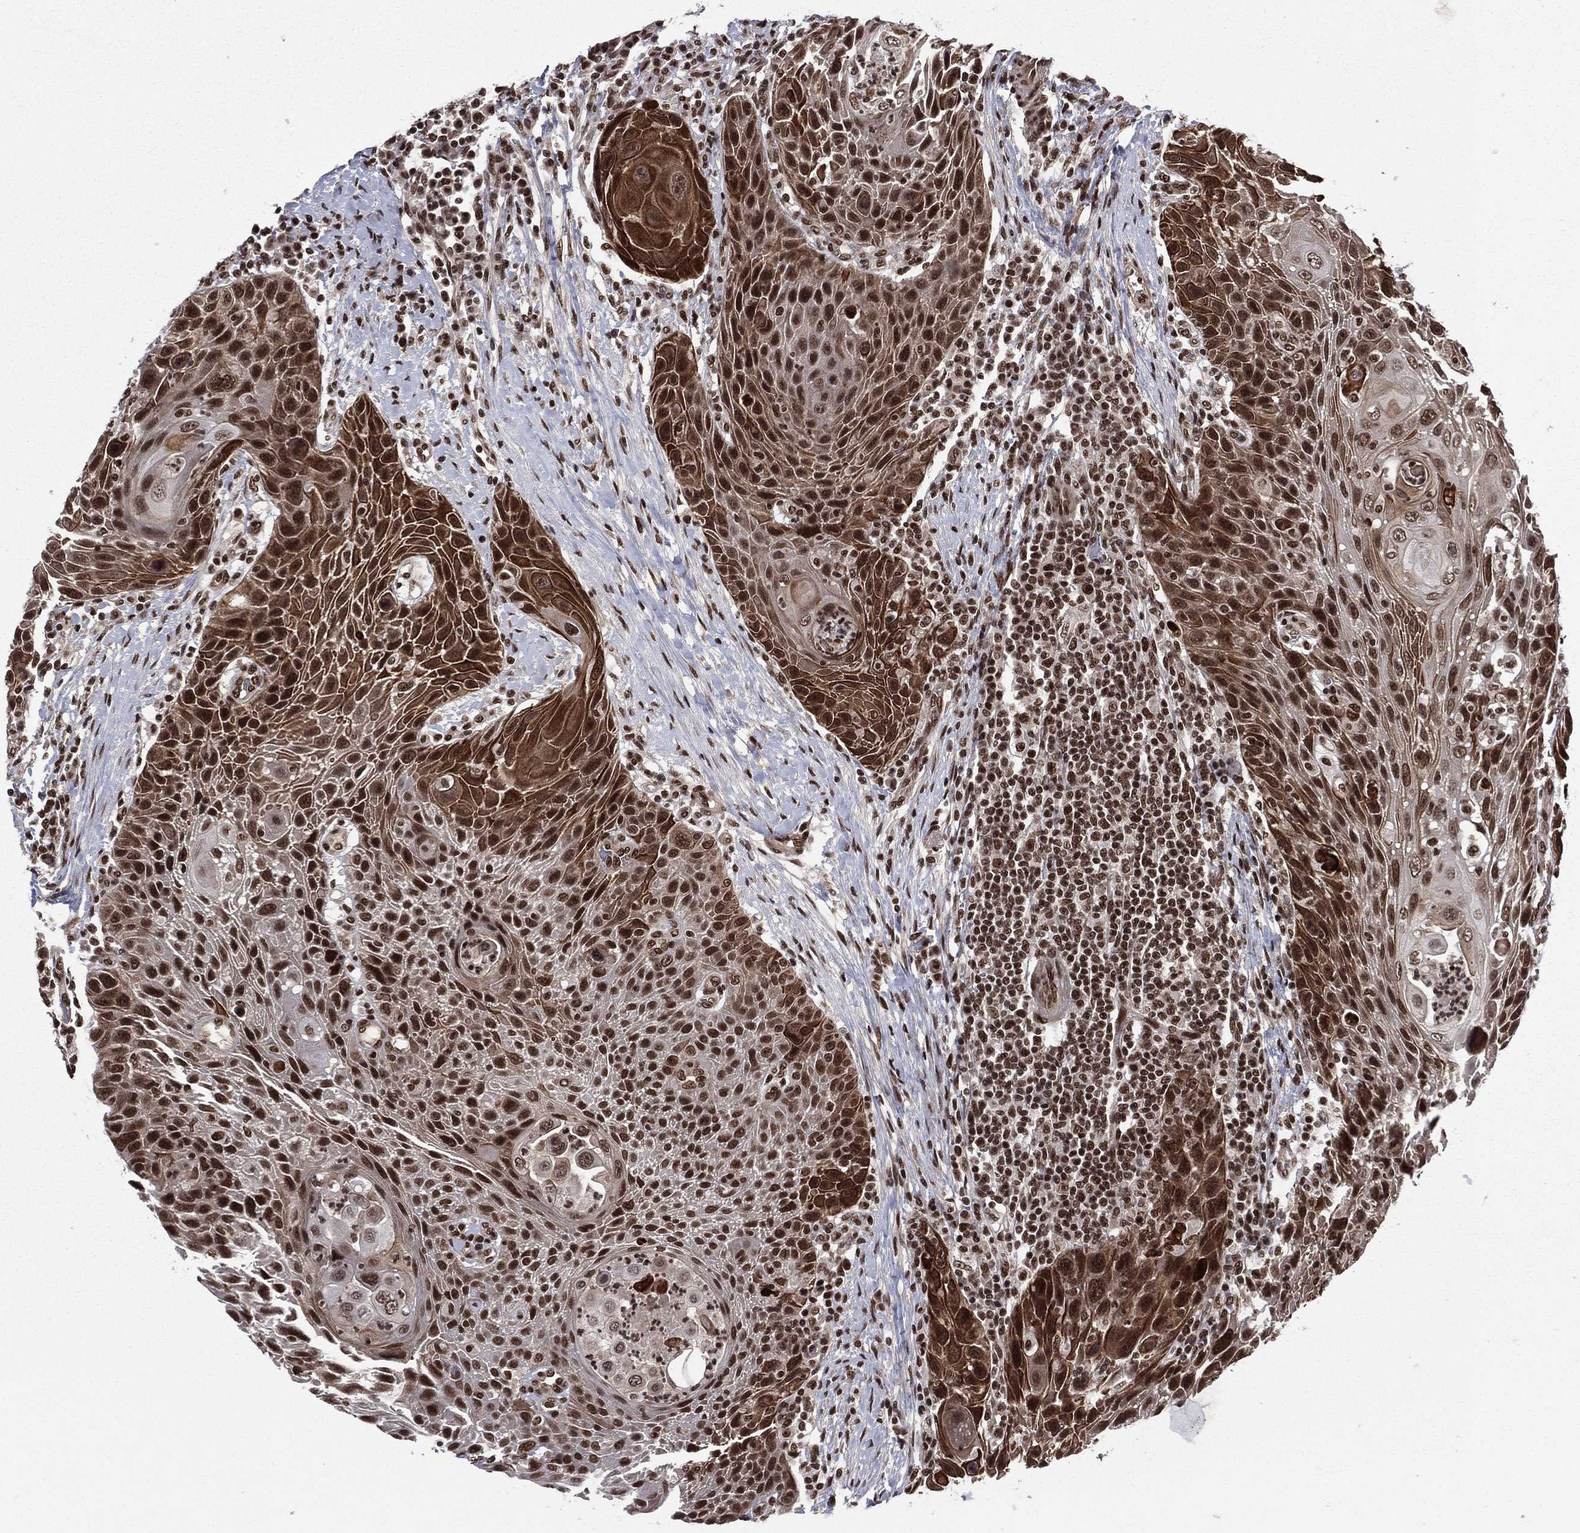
{"staining": {"intensity": "strong", "quantity": "25%-75%", "location": "nuclear"}, "tissue": "head and neck cancer", "cell_type": "Tumor cells", "image_type": "cancer", "snomed": [{"axis": "morphology", "description": "Squamous cell carcinoma, NOS"}, {"axis": "topography", "description": "Head-Neck"}], "caption": "The photomicrograph displays a brown stain indicating the presence of a protein in the nuclear of tumor cells in head and neck squamous cell carcinoma. Ihc stains the protein in brown and the nuclei are stained blue.", "gene": "SMC3", "patient": {"sex": "male", "age": 69}}